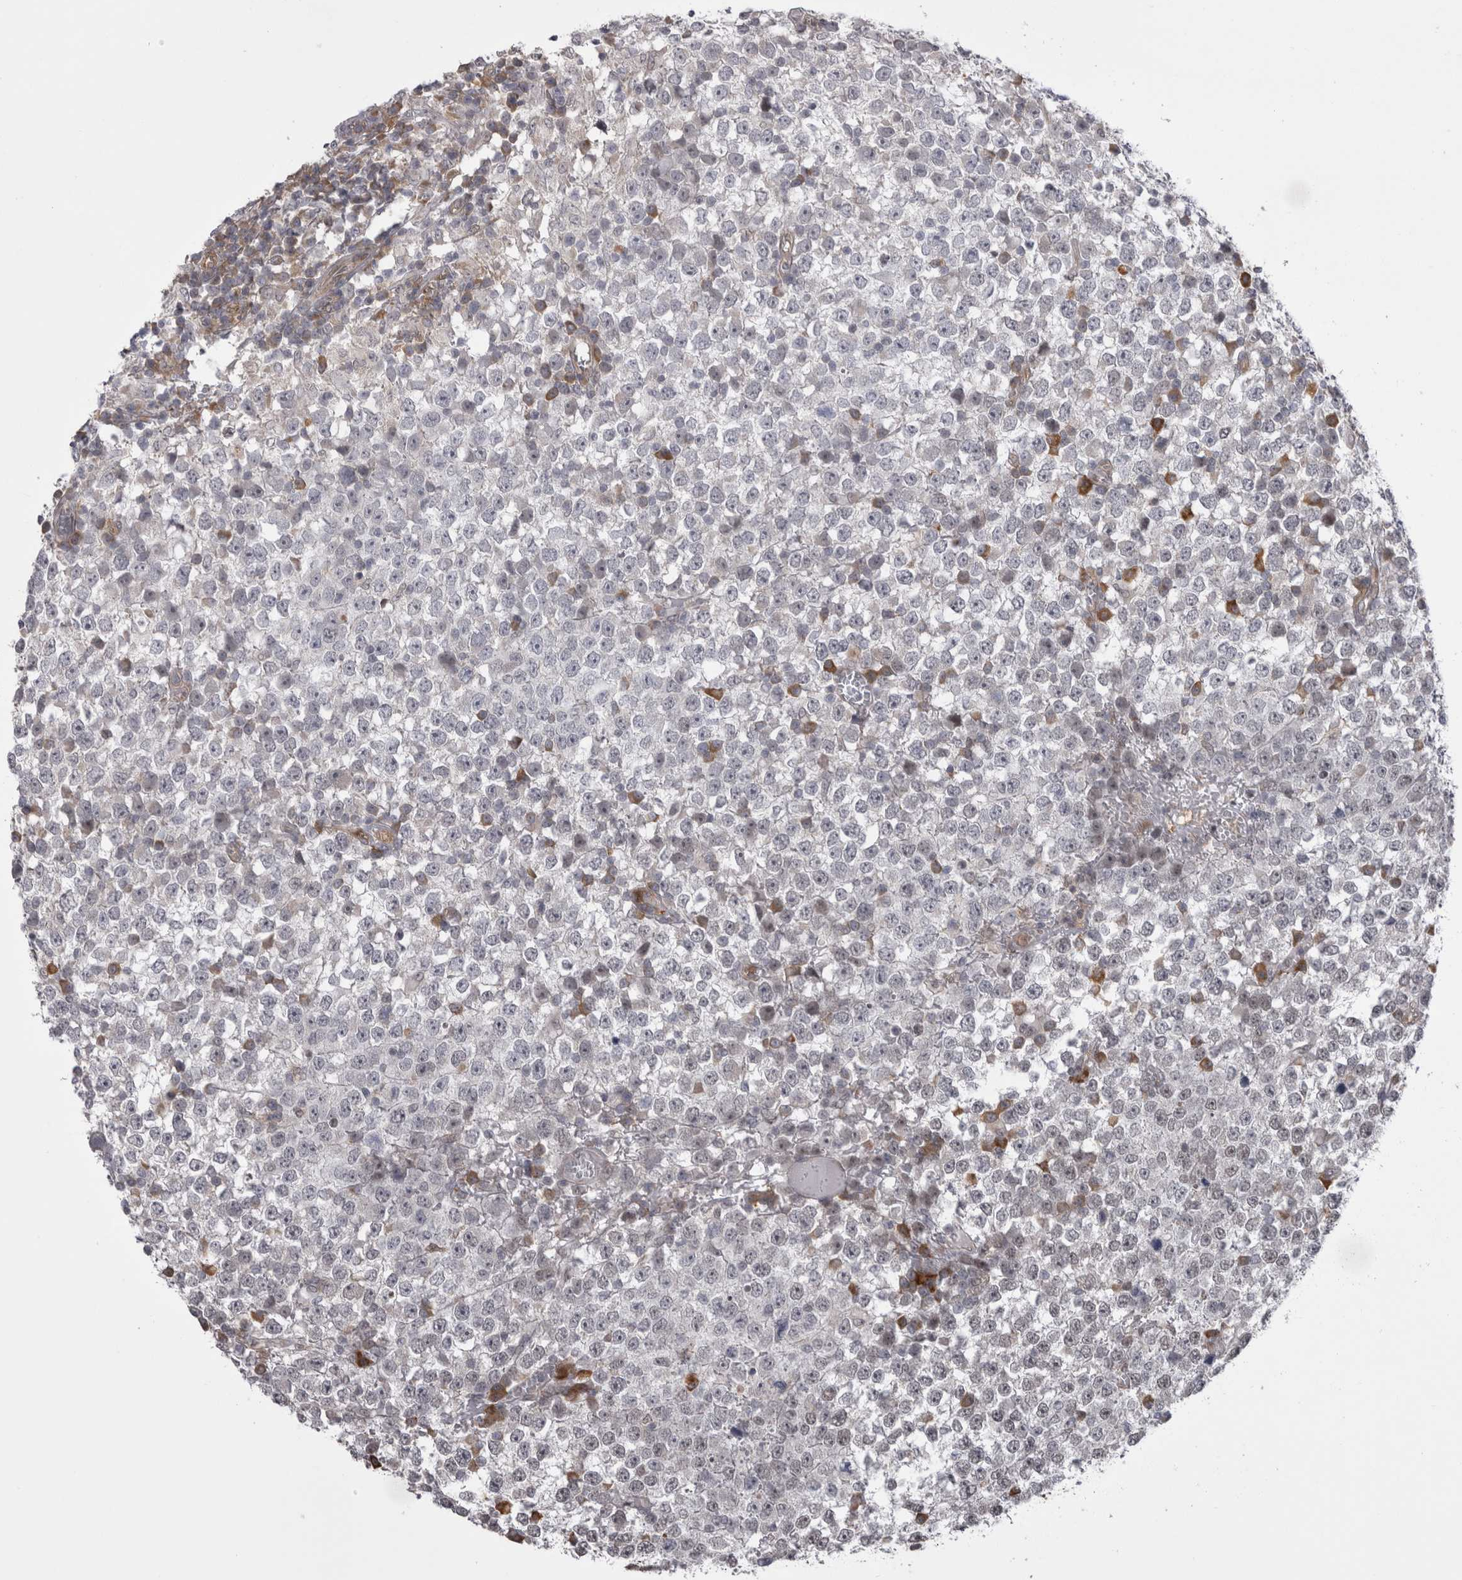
{"staining": {"intensity": "negative", "quantity": "none", "location": "none"}, "tissue": "testis cancer", "cell_type": "Tumor cells", "image_type": "cancer", "snomed": [{"axis": "morphology", "description": "Seminoma, NOS"}, {"axis": "topography", "description": "Testis"}], "caption": "Immunohistochemistry (IHC) image of human testis cancer (seminoma) stained for a protein (brown), which reveals no positivity in tumor cells.", "gene": "CHIC2", "patient": {"sex": "male", "age": 65}}